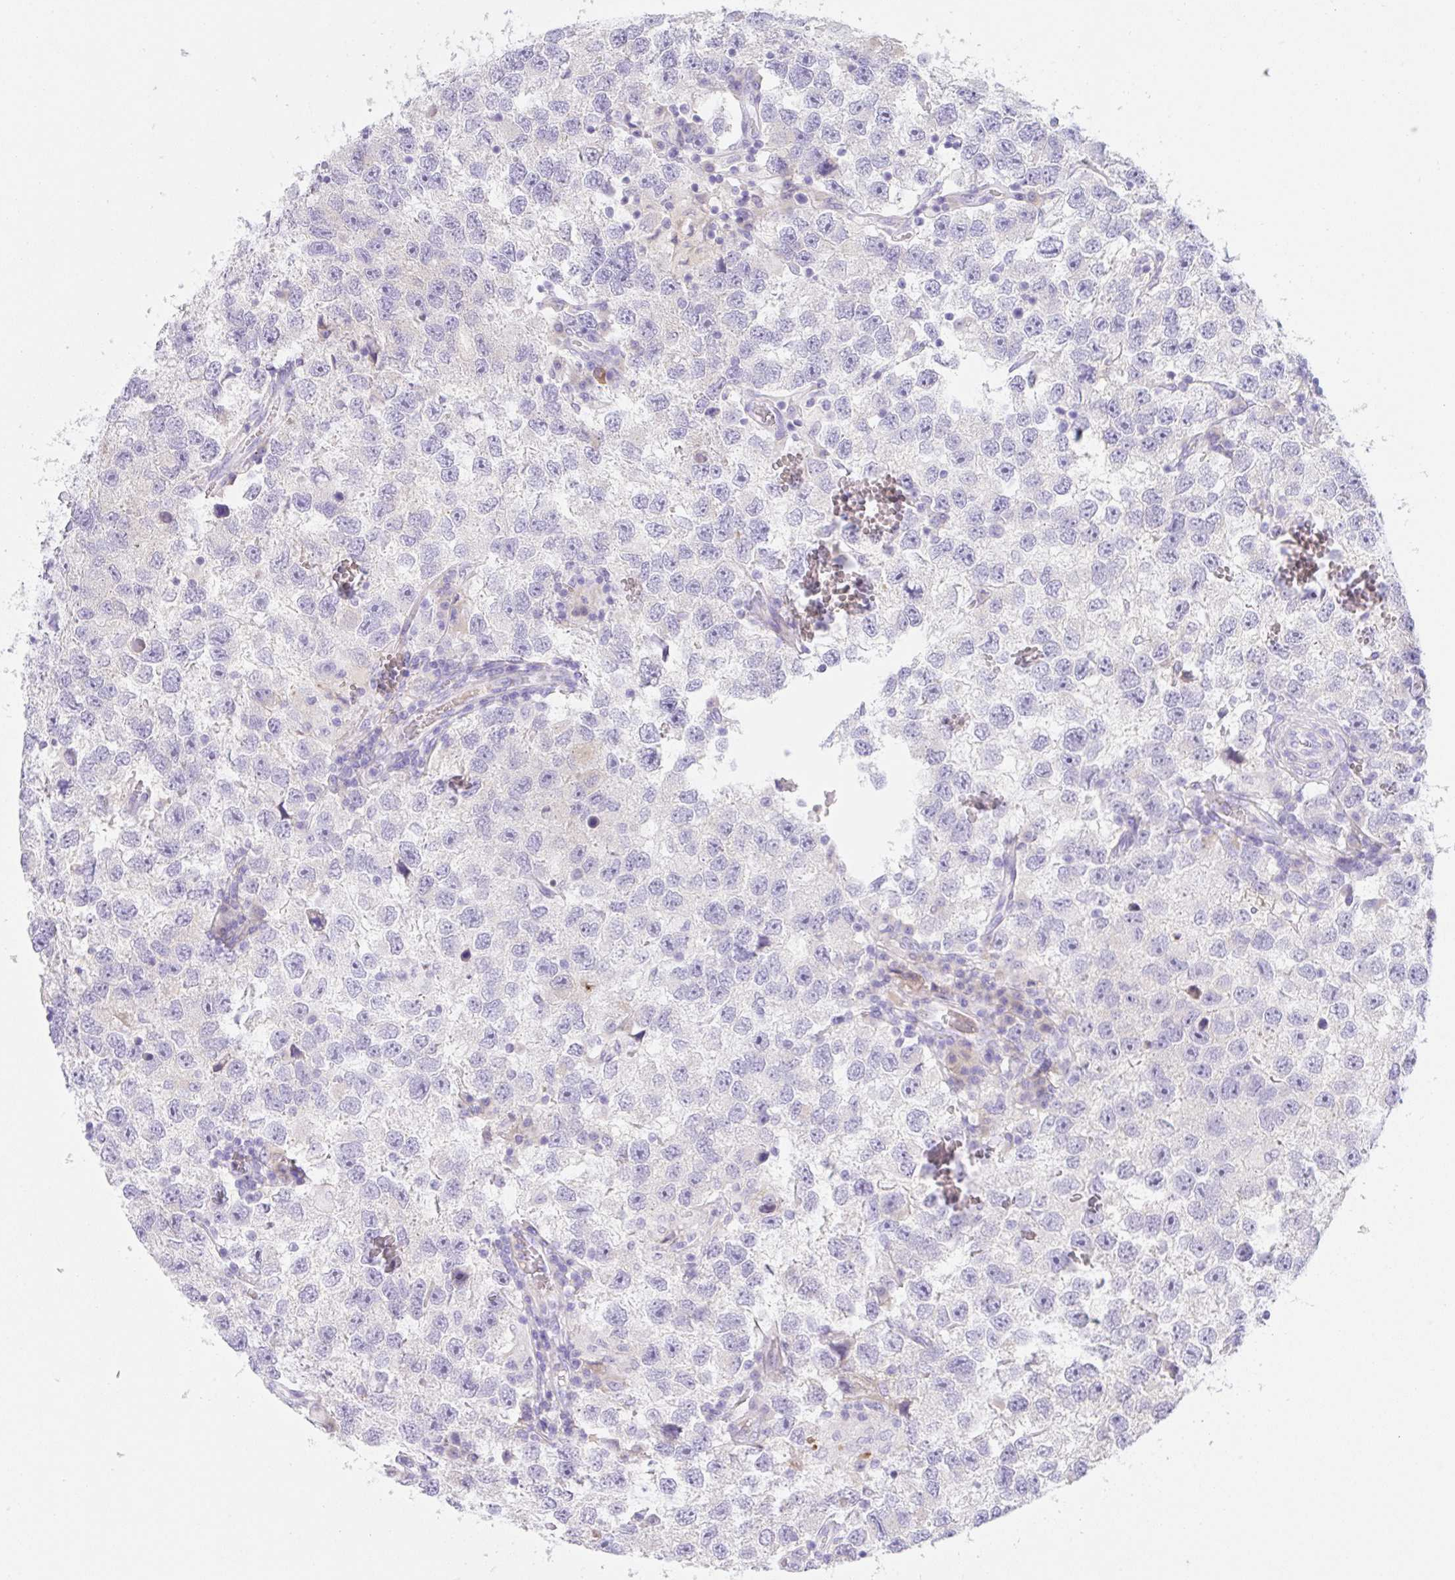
{"staining": {"intensity": "negative", "quantity": "none", "location": "none"}, "tissue": "testis cancer", "cell_type": "Tumor cells", "image_type": "cancer", "snomed": [{"axis": "morphology", "description": "Seminoma, NOS"}, {"axis": "topography", "description": "Testis"}], "caption": "The photomicrograph exhibits no staining of tumor cells in seminoma (testis).", "gene": "KLK8", "patient": {"sex": "male", "age": 26}}